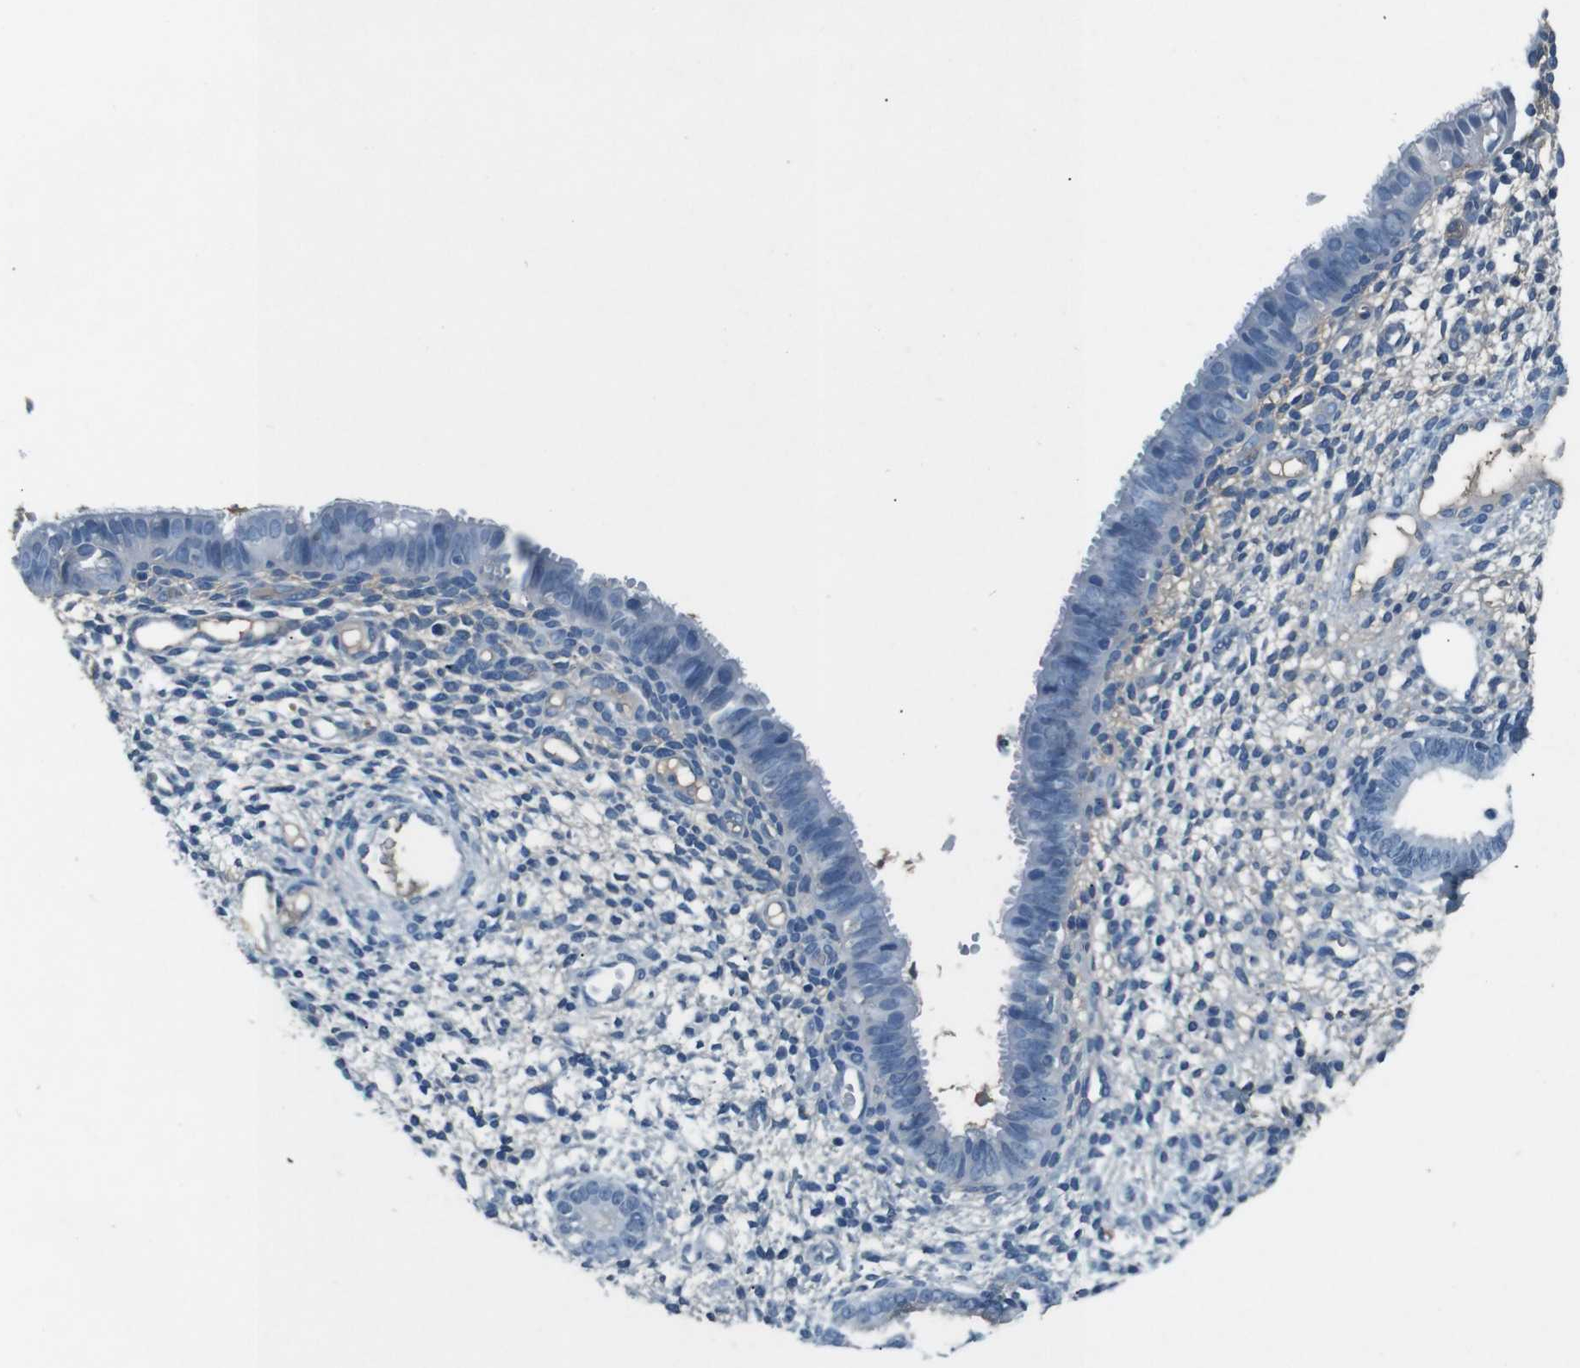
{"staining": {"intensity": "negative", "quantity": "none", "location": "none"}, "tissue": "endometrium", "cell_type": "Cells in endometrial stroma", "image_type": "normal", "snomed": [{"axis": "morphology", "description": "Normal tissue, NOS"}, {"axis": "topography", "description": "Endometrium"}], "caption": "A micrograph of human endometrium is negative for staining in cells in endometrial stroma. (DAB (3,3'-diaminobenzidine) immunohistochemistry (IHC), high magnification).", "gene": "LEP", "patient": {"sex": "female", "age": 61}}